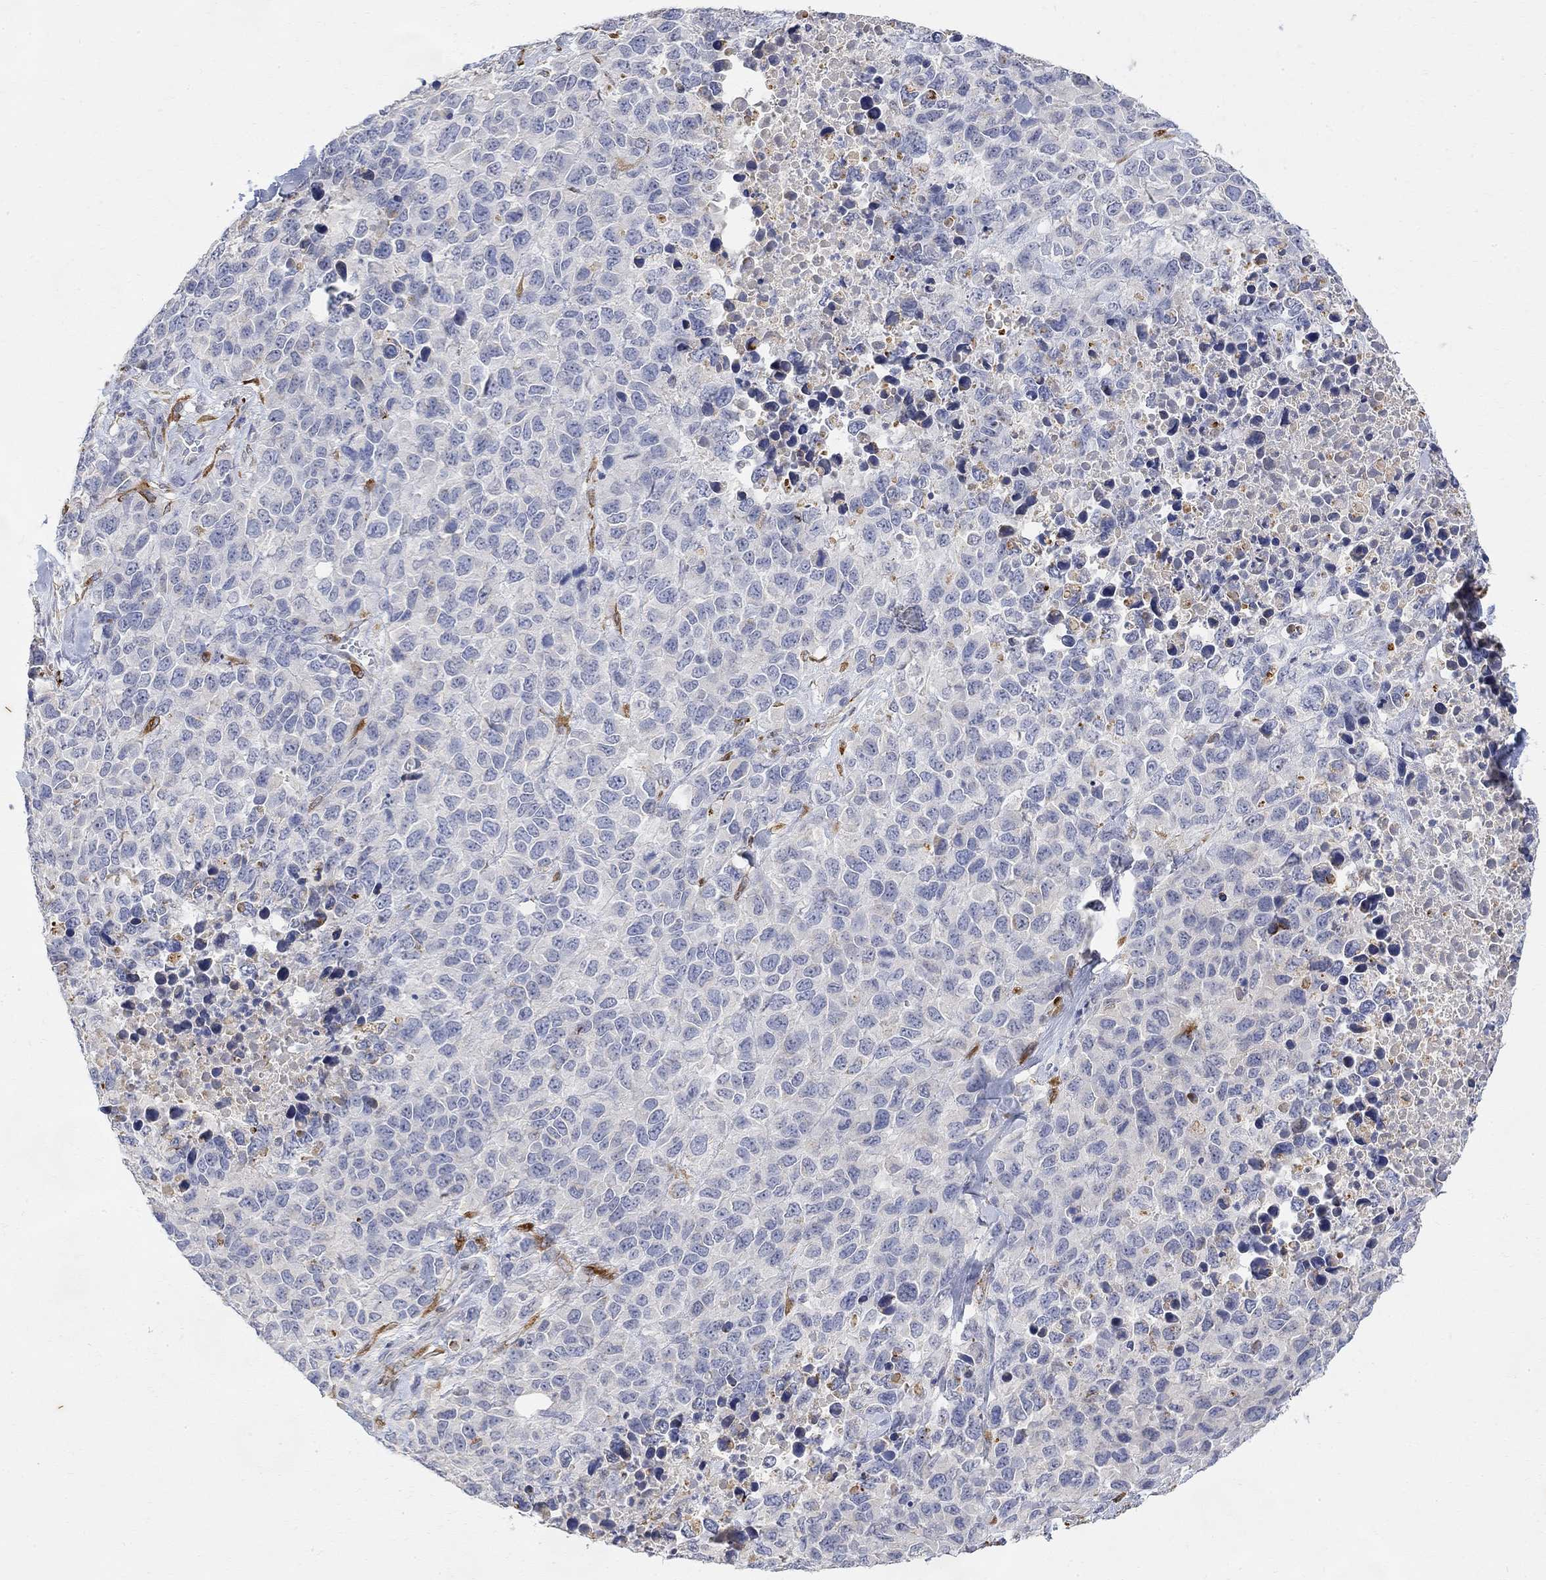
{"staining": {"intensity": "negative", "quantity": "none", "location": "none"}, "tissue": "melanoma", "cell_type": "Tumor cells", "image_type": "cancer", "snomed": [{"axis": "morphology", "description": "Malignant melanoma, Metastatic site"}, {"axis": "topography", "description": "Skin"}], "caption": "Photomicrograph shows no protein staining in tumor cells of melanoma tissue.", "gene": "FNDC5", "patient": {"sex": "male", "age": 84}}